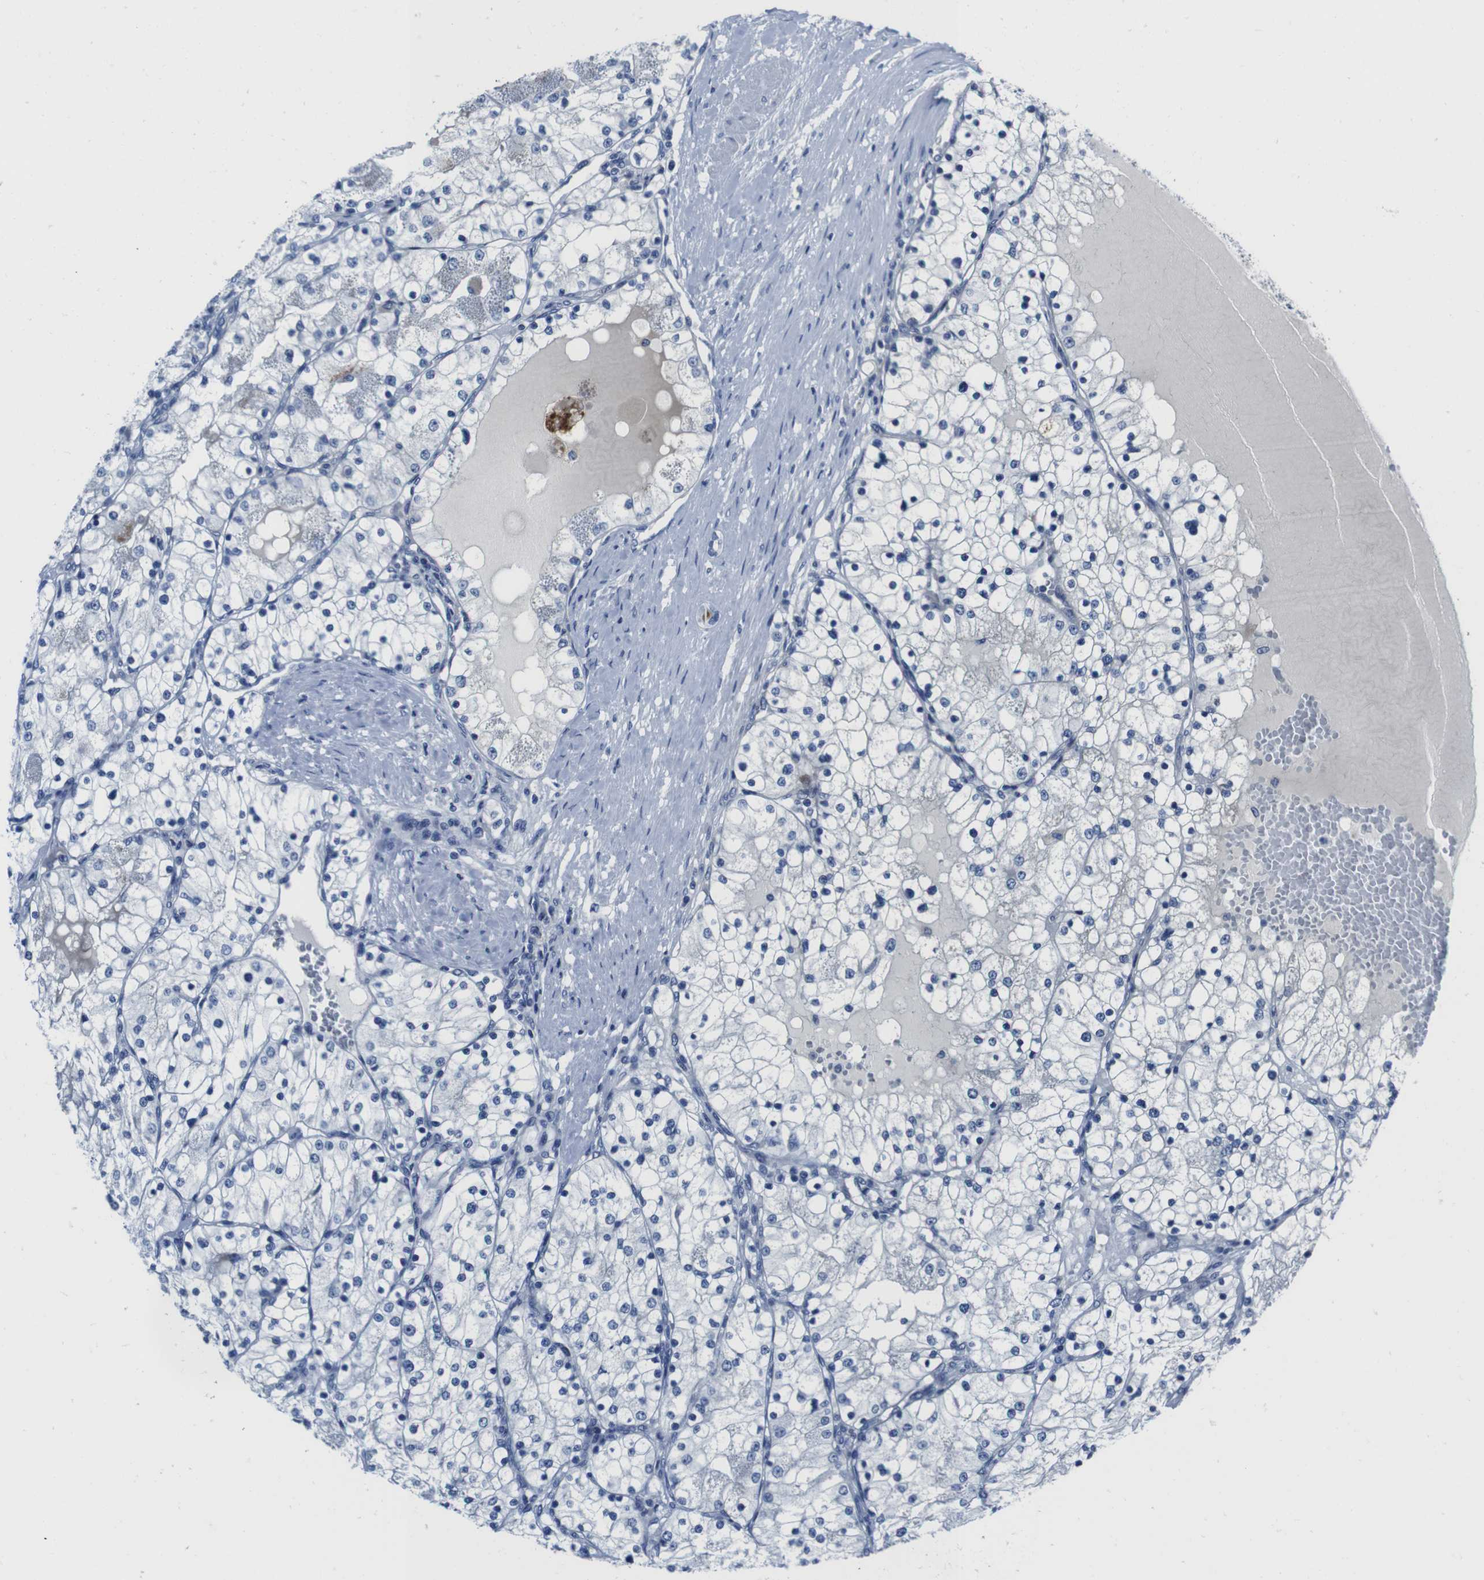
{"staining": {"intensity": "negative", "quantity": "none", "location": "none"}, "tissue": "renal cancer", "cell_type": "Tumor cells", "image_type": "cancer", "snomed": [{"axis": "morphology", "description": "Adenocarcinoma, NOS"}, {"axis": "topography", "description": "Kidney"}], "caption": "An IHC histopathology image of renal cancer is shown. There is no staining in tumor cells of renal cancer. (Stains: DAB (3,3'-diaminobenzidine) immunohistochemistry (IHC) with hematoxylin counter stain, Microscopy: brightfield microscopy at high magnification).", "gene": "EIF4A1", "patient": {"sex": "male", "age": 68}}